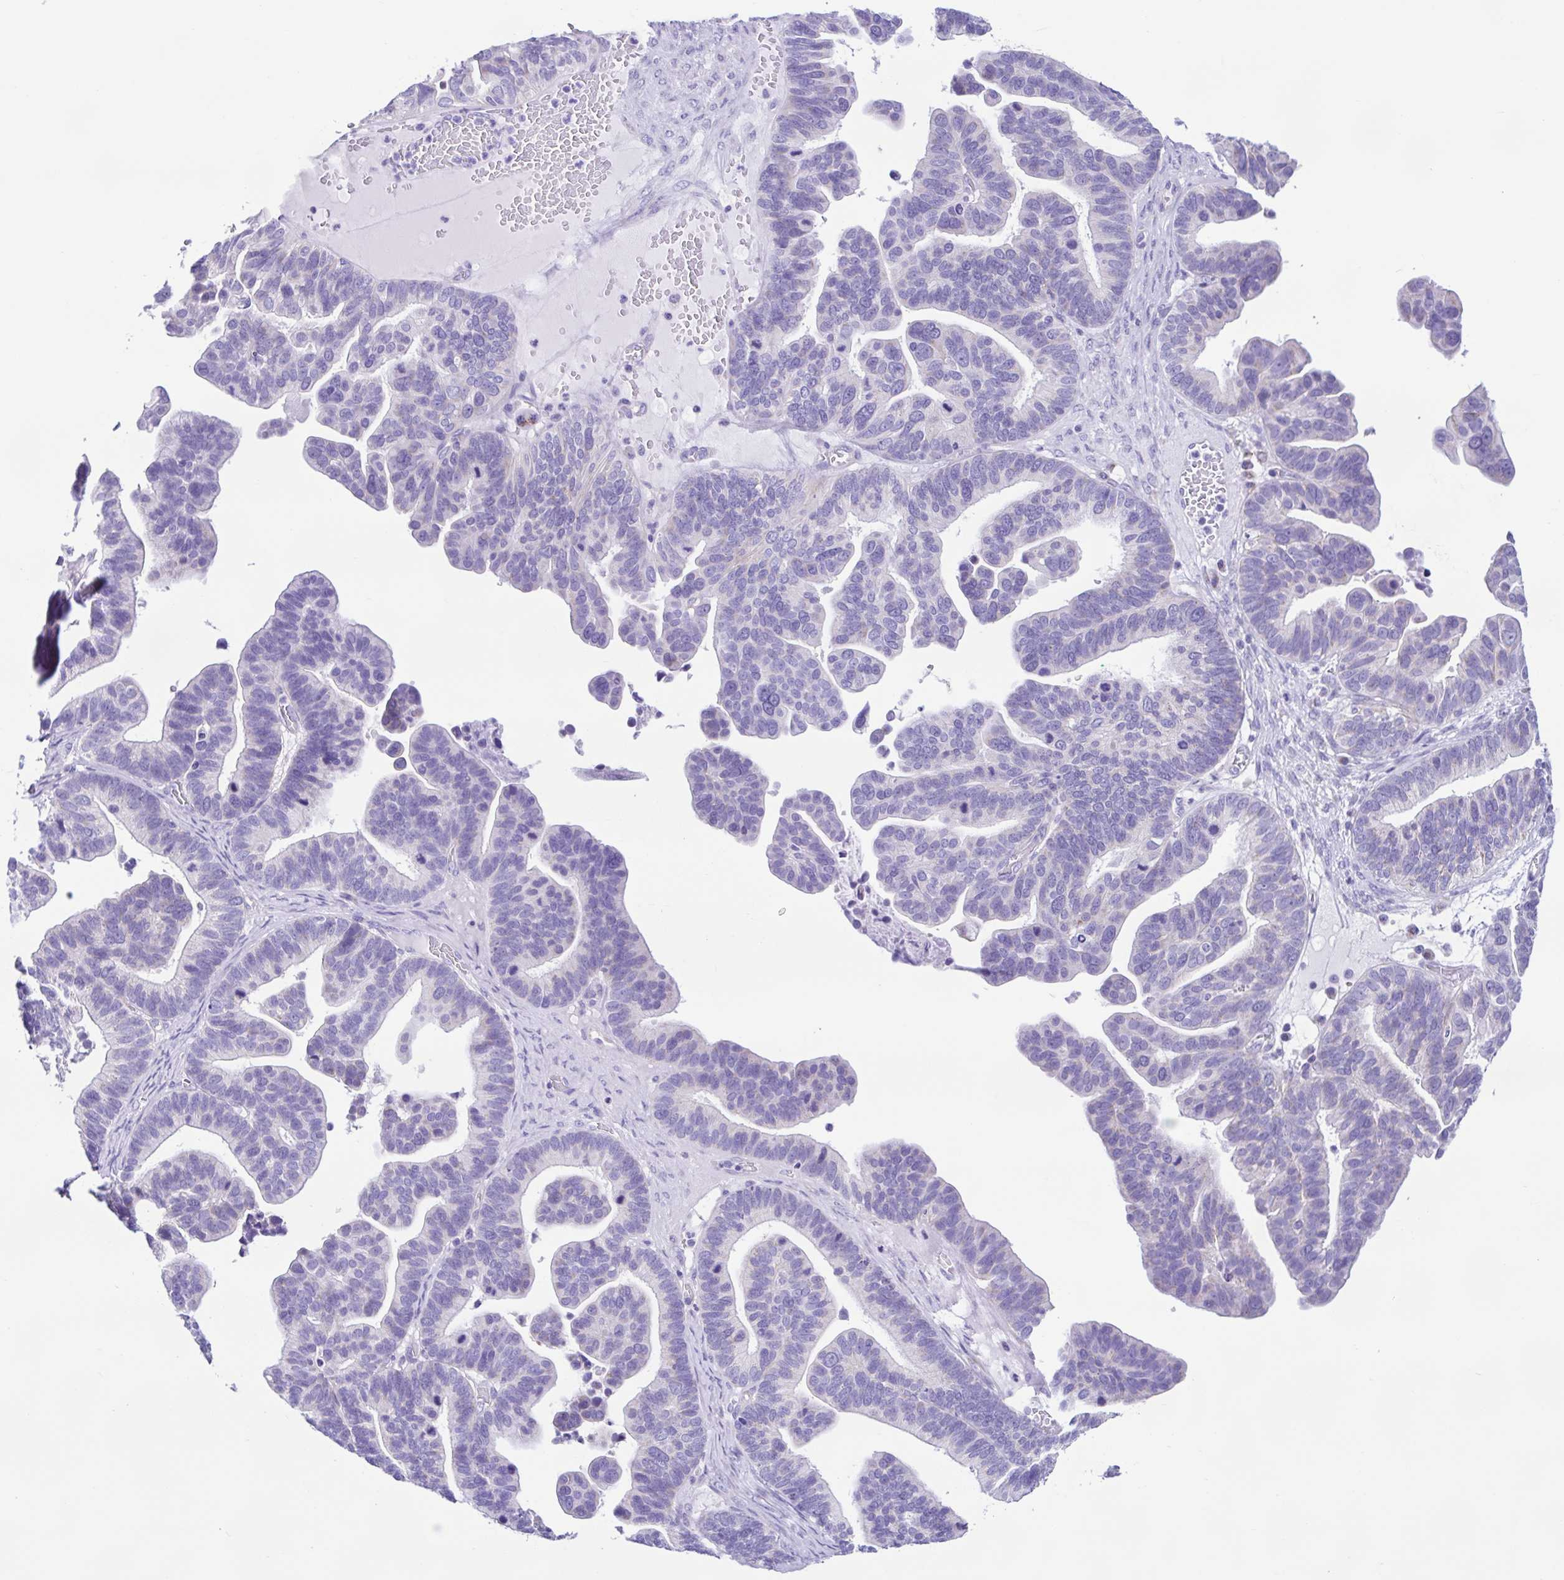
{"staining": {"intensity": "negative", "quantity": "none", "location": "none"}, "tissue": "ovarian cancer", "cell_type": "Tumor cells", "image_type": "cancer", "snomed": [{"axis": "morphology", "description": "Cystadenocarcinoma, serous, NOS"}, {"axis": "topography", "description": "Ovary"}], "caption": "Immunohistochemistry (IHC) of human ovarian cancer reveals no staining in tumor cells. (DAB immunohistochemistry with hematoxylin counter stain).", "gene": "ACTRT3", "patient": {"sex": "female", "age": 56}}